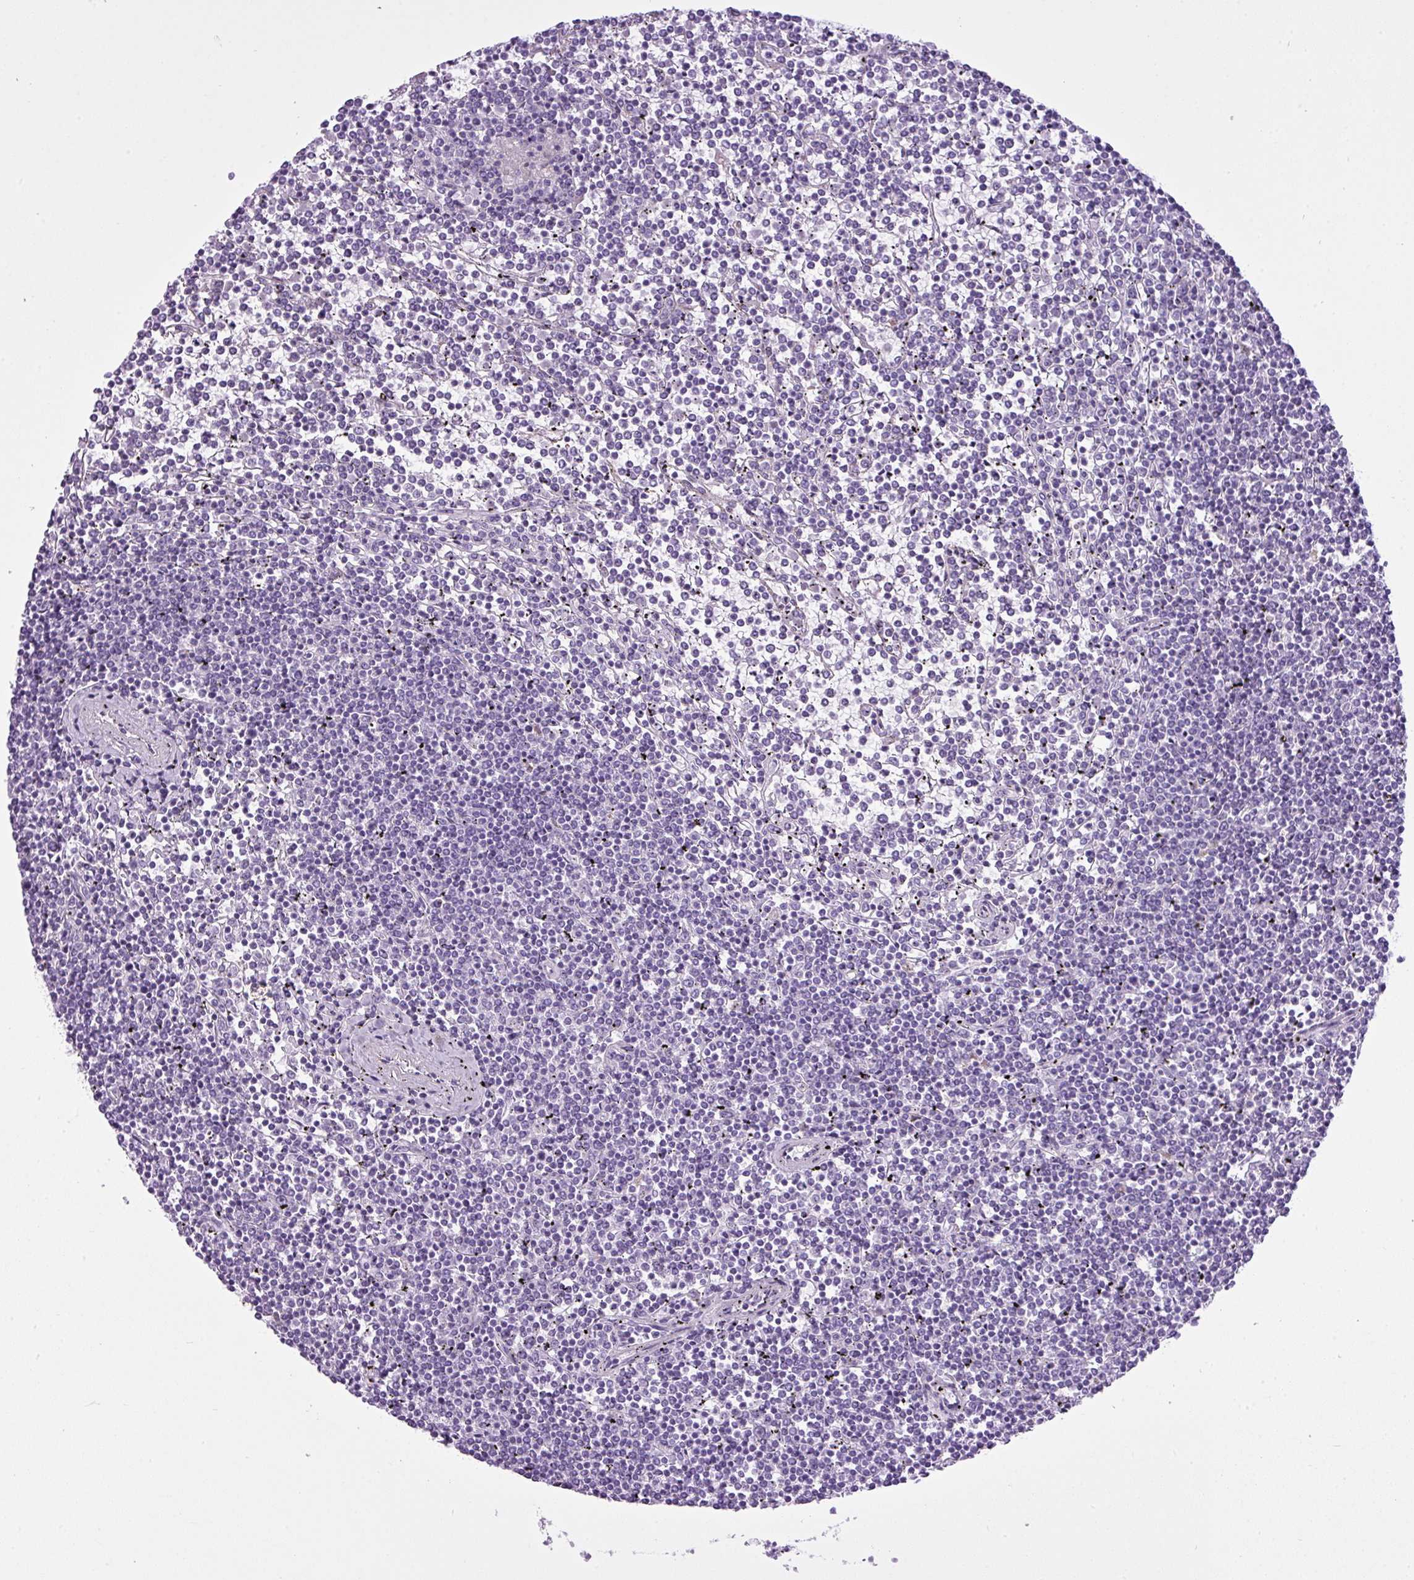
{"staining": {"intensity": "negative", "quantity": "none", "location": "none"}, "tissue": "lymphoma", "cell_type": "Tumor cells", "image_type": "cancer", "snomed": [{"axis": "morphology", "description": "Malignant lymphoma, non-Hodgkin's type, Low grade"}, {"axis": "topography", "description": "Spleen"}], "caption": "IHC histopathology image of lymphoma stained for a protein (brown), which displays no expression in tumor cells.", "gene": "FAM43A", "patient": {"sex": "female", "age": 19}}